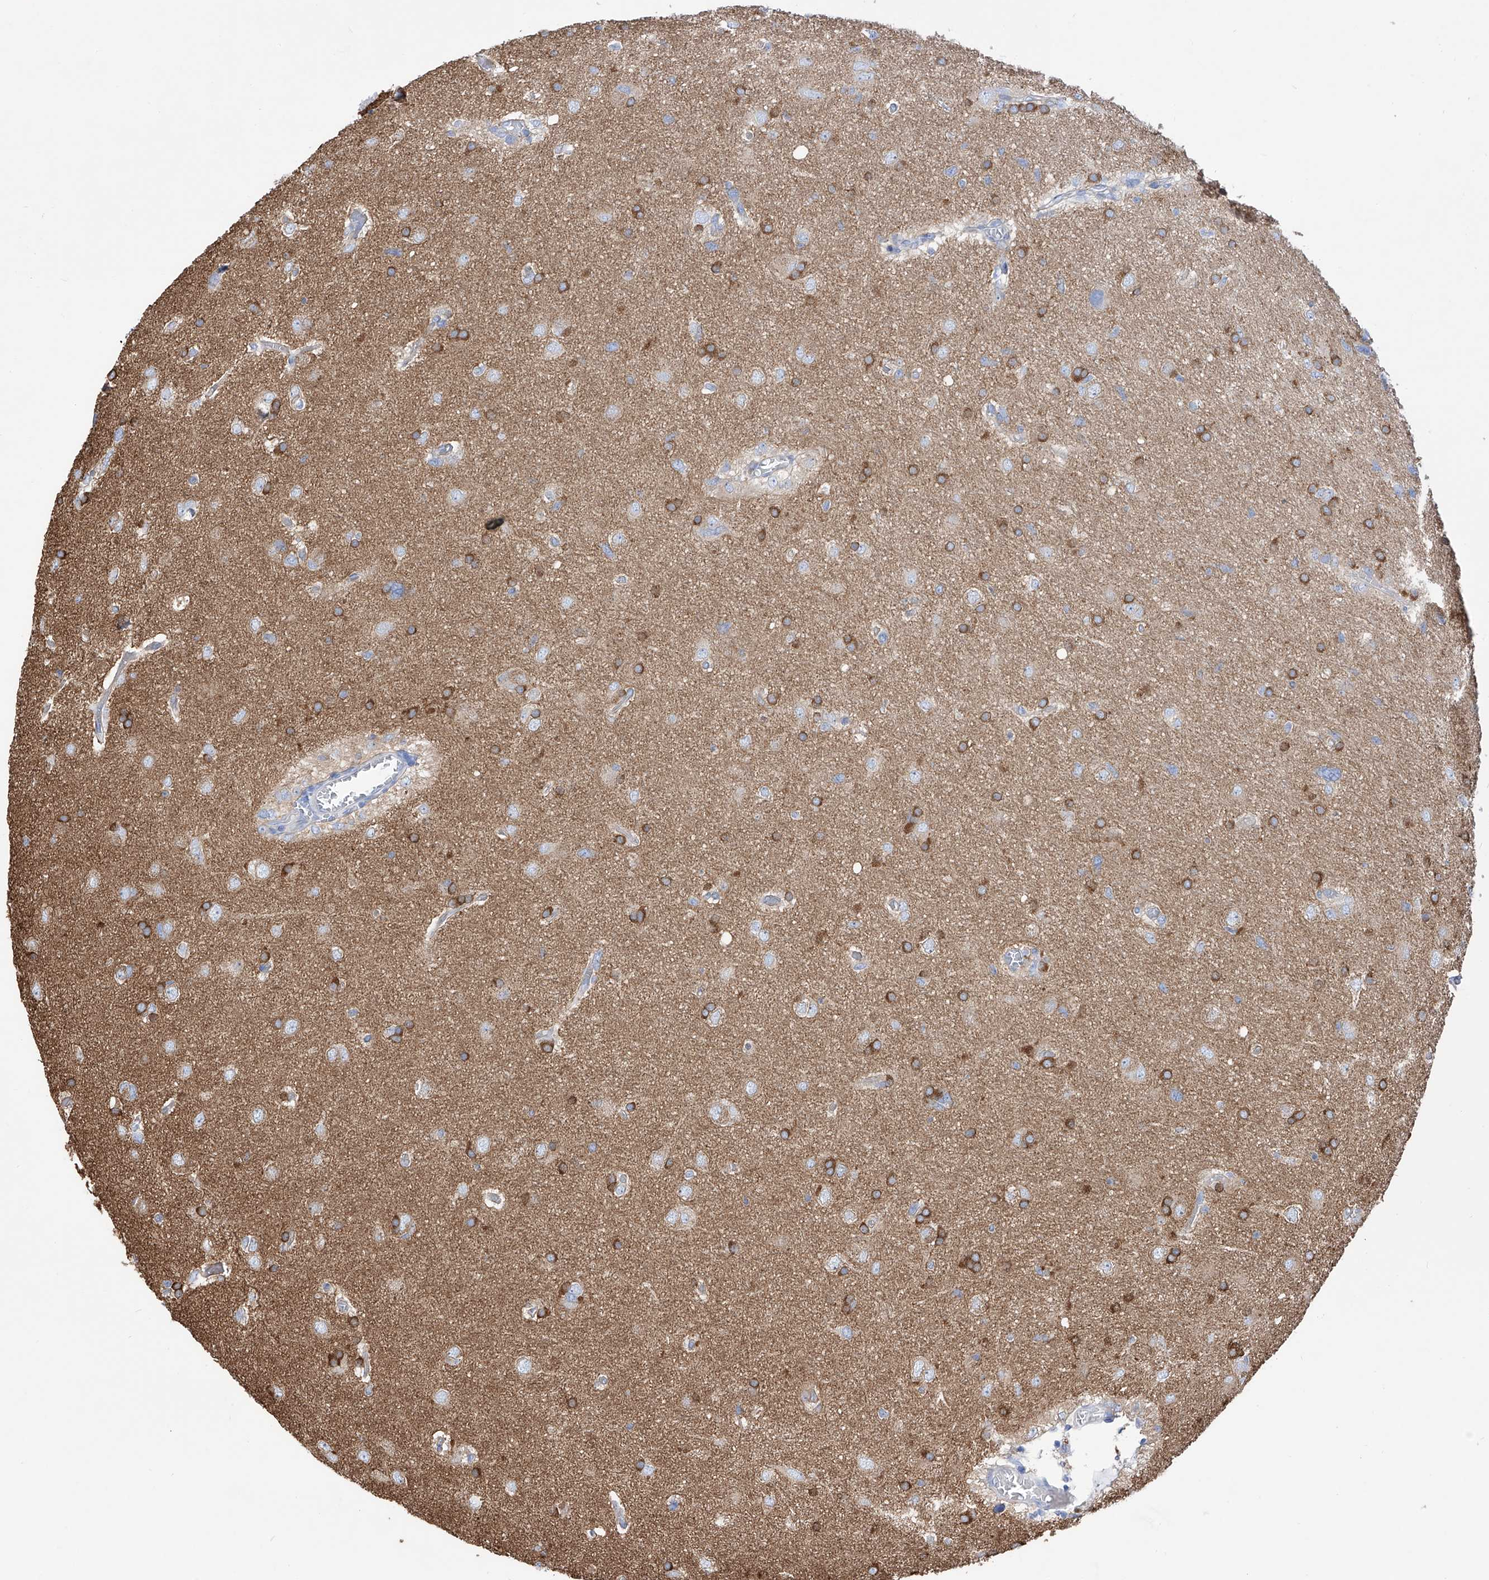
{"staining": {"intensity": "weak", "quantity": "<25%", "location": "cytoplasmic/membranous"}, "tissue": "glioma", "cell_type": "Tumor cells", "image_type": "cancer", "snomed": [{"axis": "morphology", "description": "Glioma, malignant, High grade"}, {"axis": "topography", "description": "Brain"}], "caption": "IHC micrograph of glioma stained for a protein (brown), which reveals no positivity in tumor cells.", "gene": "ZNF653", "patient": {"sex": "female", "age": 59}}